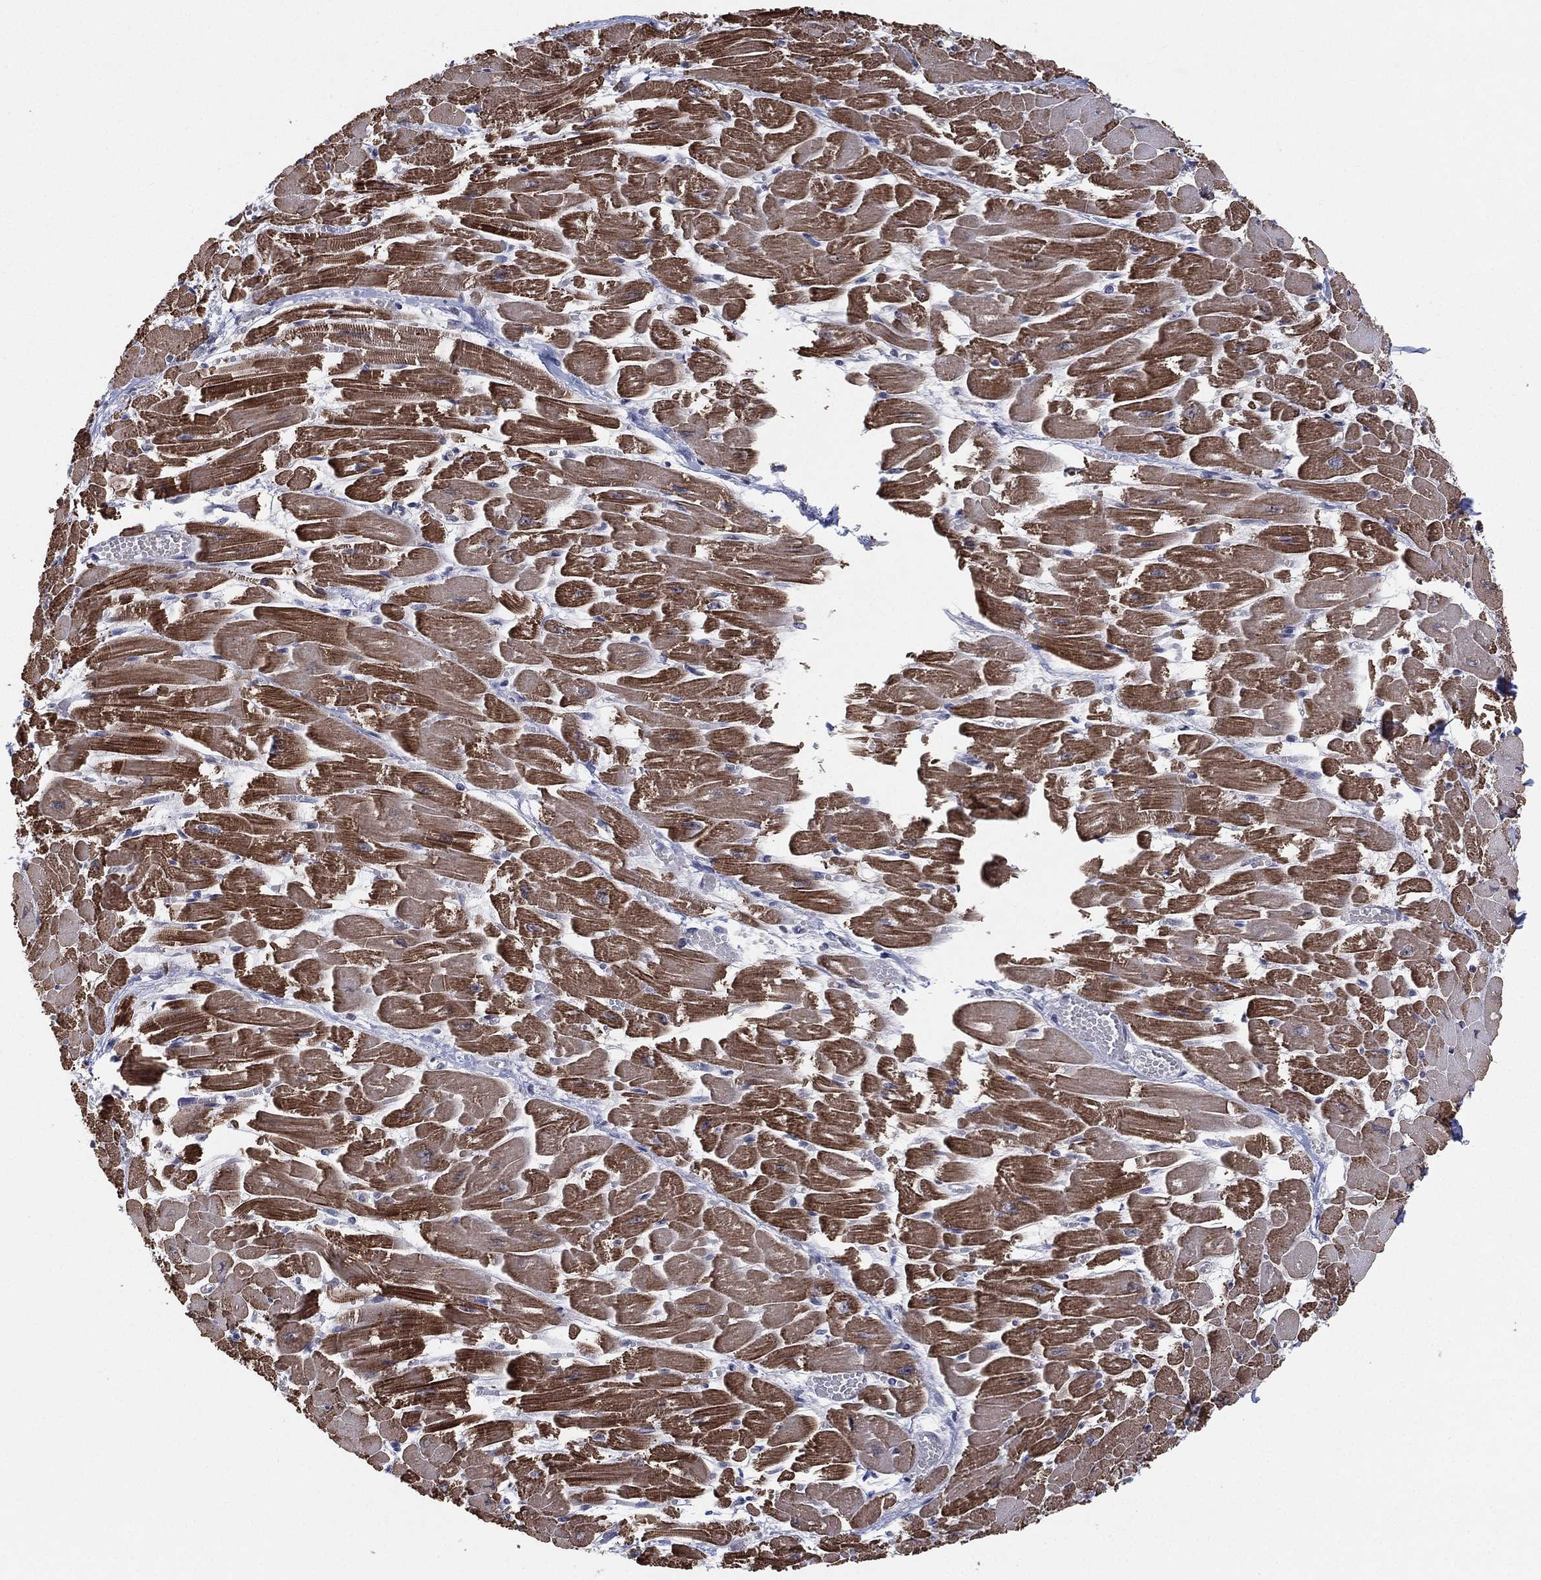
{"staining": {"intensity": "moderate", "quantity": "25%-75%", "location": "cytoplasmic/membranous"}, "tissue": "heart muscle", "cell_type": "Cardiomyocytes", "image_type": "normal", "snomed": [{"axis": "morphology", "description": "Normal tissue, NOS"}, {"axis": "topography", "description": "Heart"}], "caption": "Brown immunohistochemical staining in normal human heart muscle reveals moderate cytoplasmic/membranous positivity in approximately 25%-75% of cardiomyocytes. The protein is shown in brown color, while the nuclei are stained blue.", "gene": "DGCR8", "patient": {"sex": "female", "age": 52}}